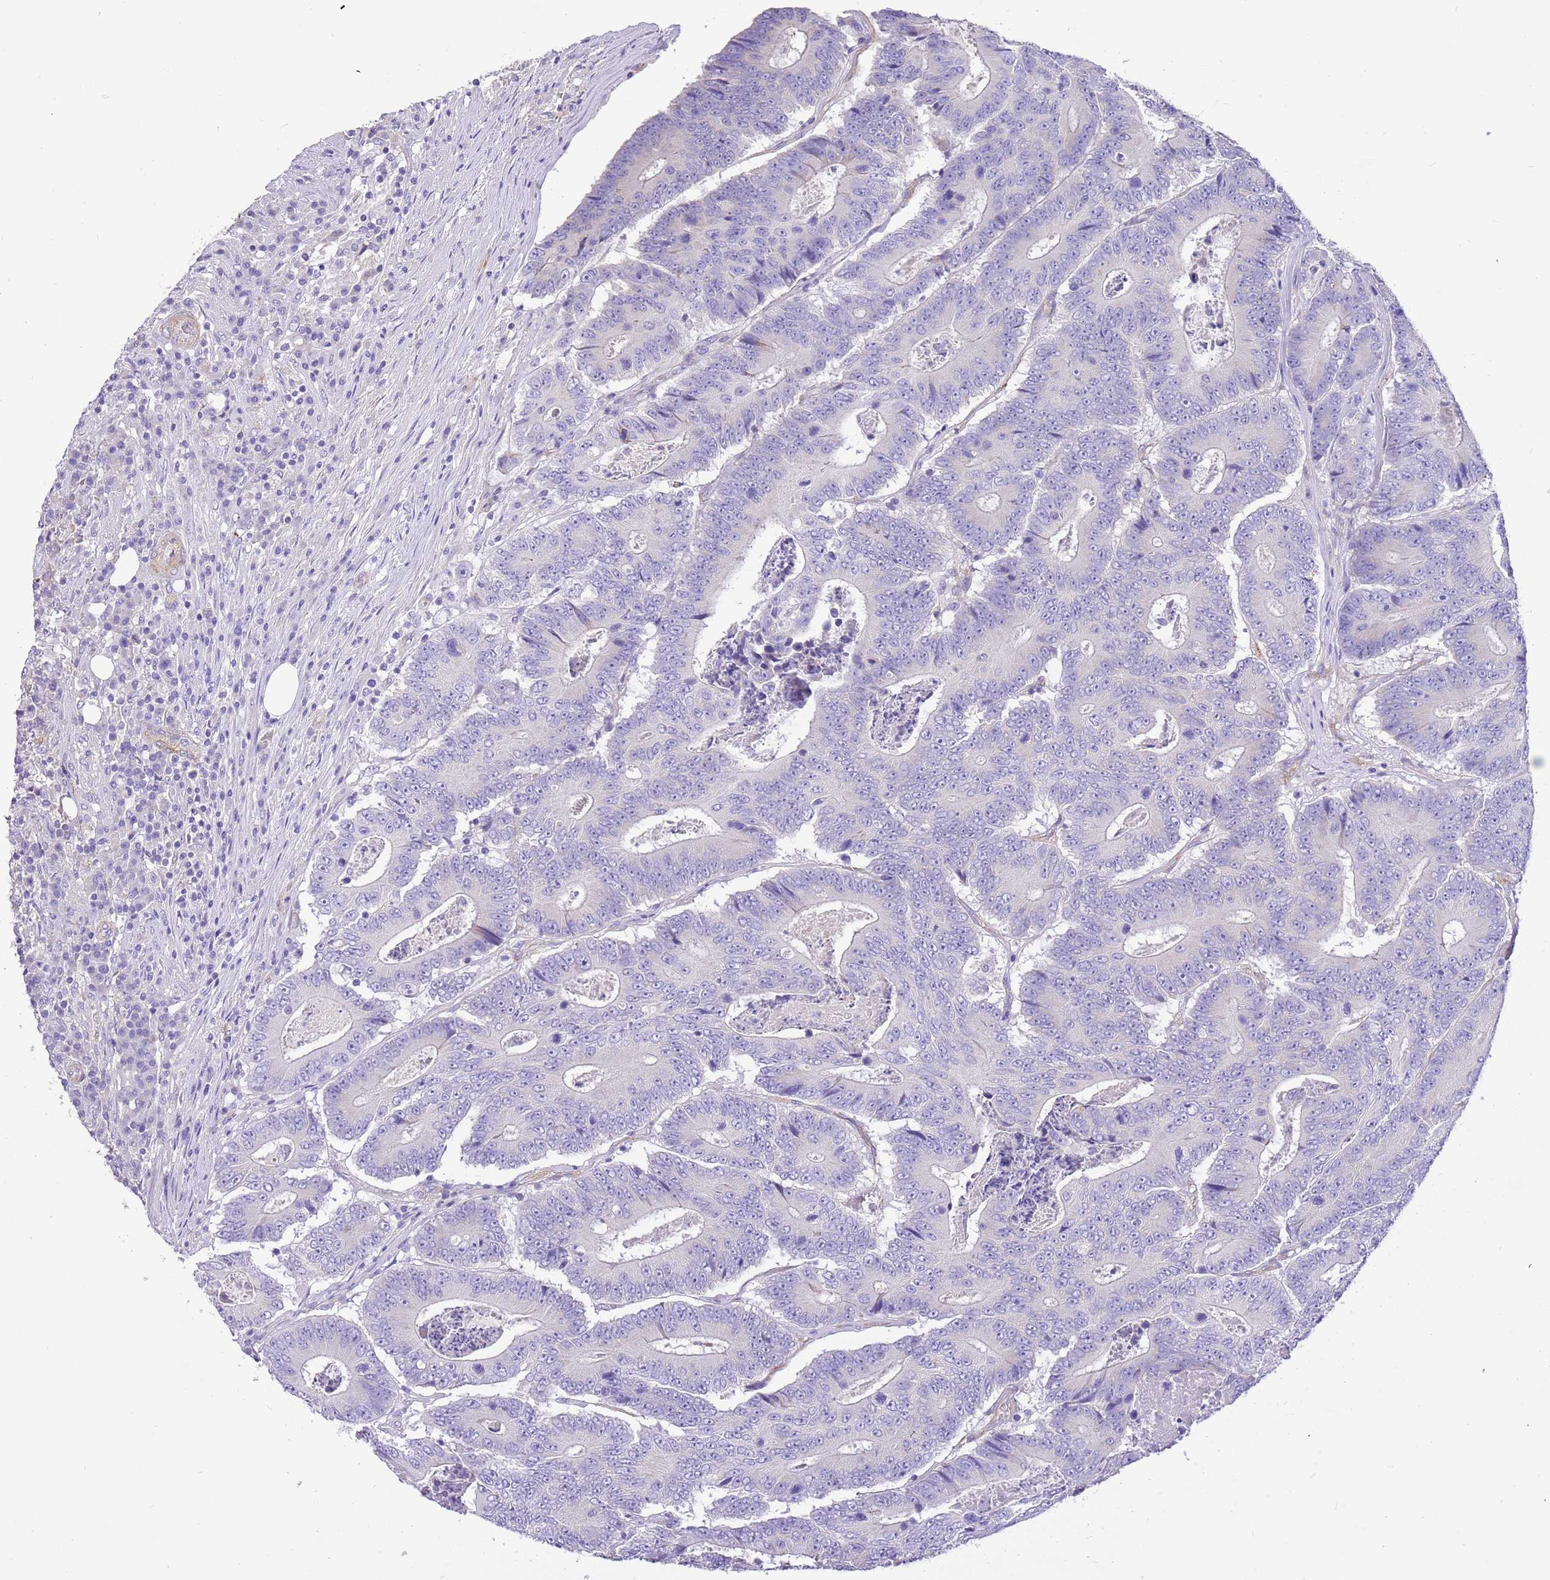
{"staining": {"intensity": "negative", "quantity": "none", "location": "none"}, "tissue": "colorectal cancer", "cell_type": "Tumor cells", "image_type": "cancer", "snomed": [{"axis": "morphology", "description": "Adenocarcinoma, NOS"}, {"axis": "topography", "description": "Colon"}], "caption": "This is an immunohistochemistry (IHC) photomicrograph of human adenocarcinoma (colorectal). There is no staining in tumor cells.", "gene": "SERINC3", "patient": {"sex": "male", "age": 83}}